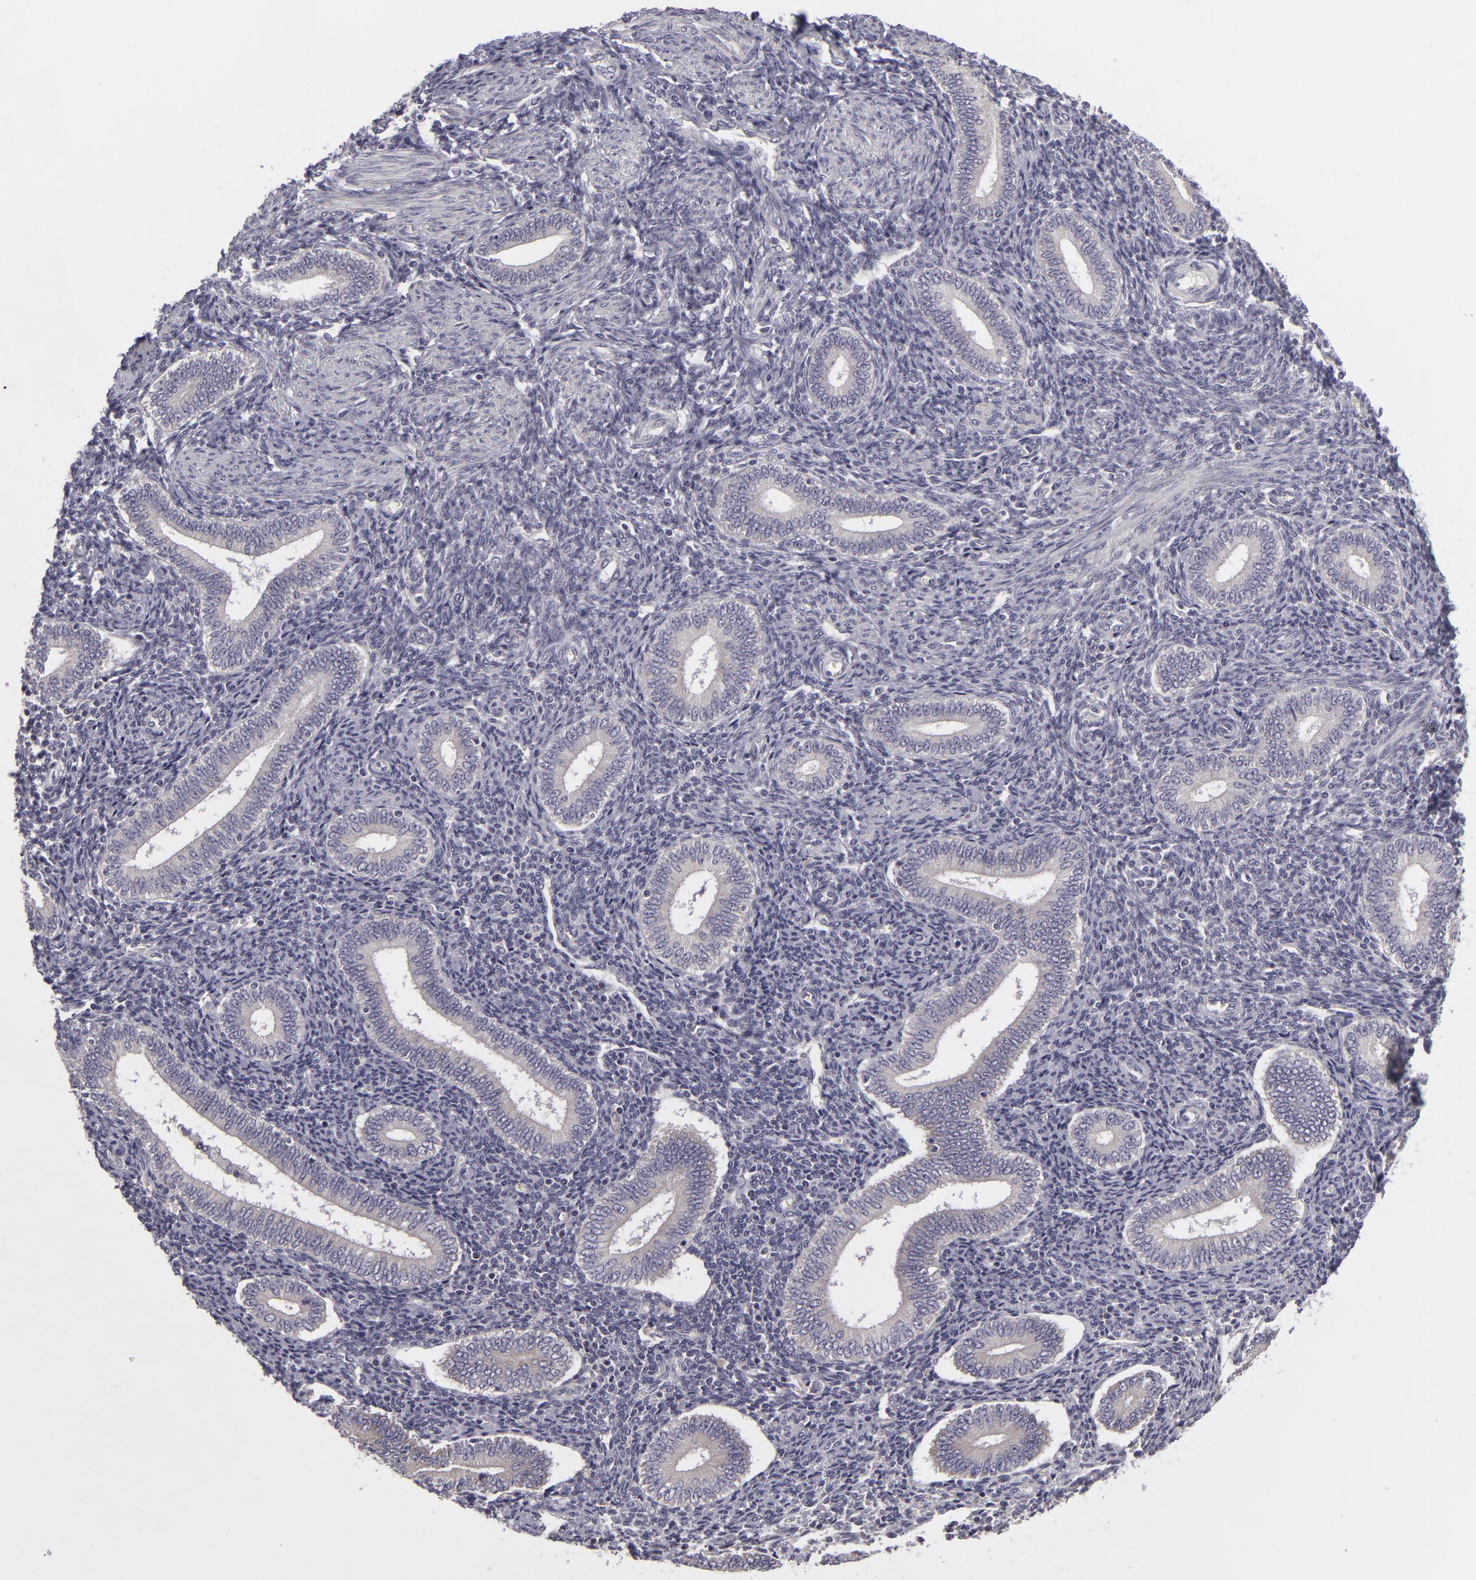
{"staining": {"intensity": "negative", "quantity": "none", "location": "none"}, "tissue": "endometrium", "cell_type": "Cells in endometrial stroma", "image_type": "normal", "snomed": [{"axis": "morphology", "description": "Normal tissue, NOS"}, {"axis": "topography", "description": "Endometrium"}], "caption": "An image of endometrium stained for a protein displays no brown staining in cells in endometrial stroma. (Immunohistochemistry, brightfield microscopy, high magnification).", "gene": "ATP2B3", "patient": {"sex": "female", "age": 35}}